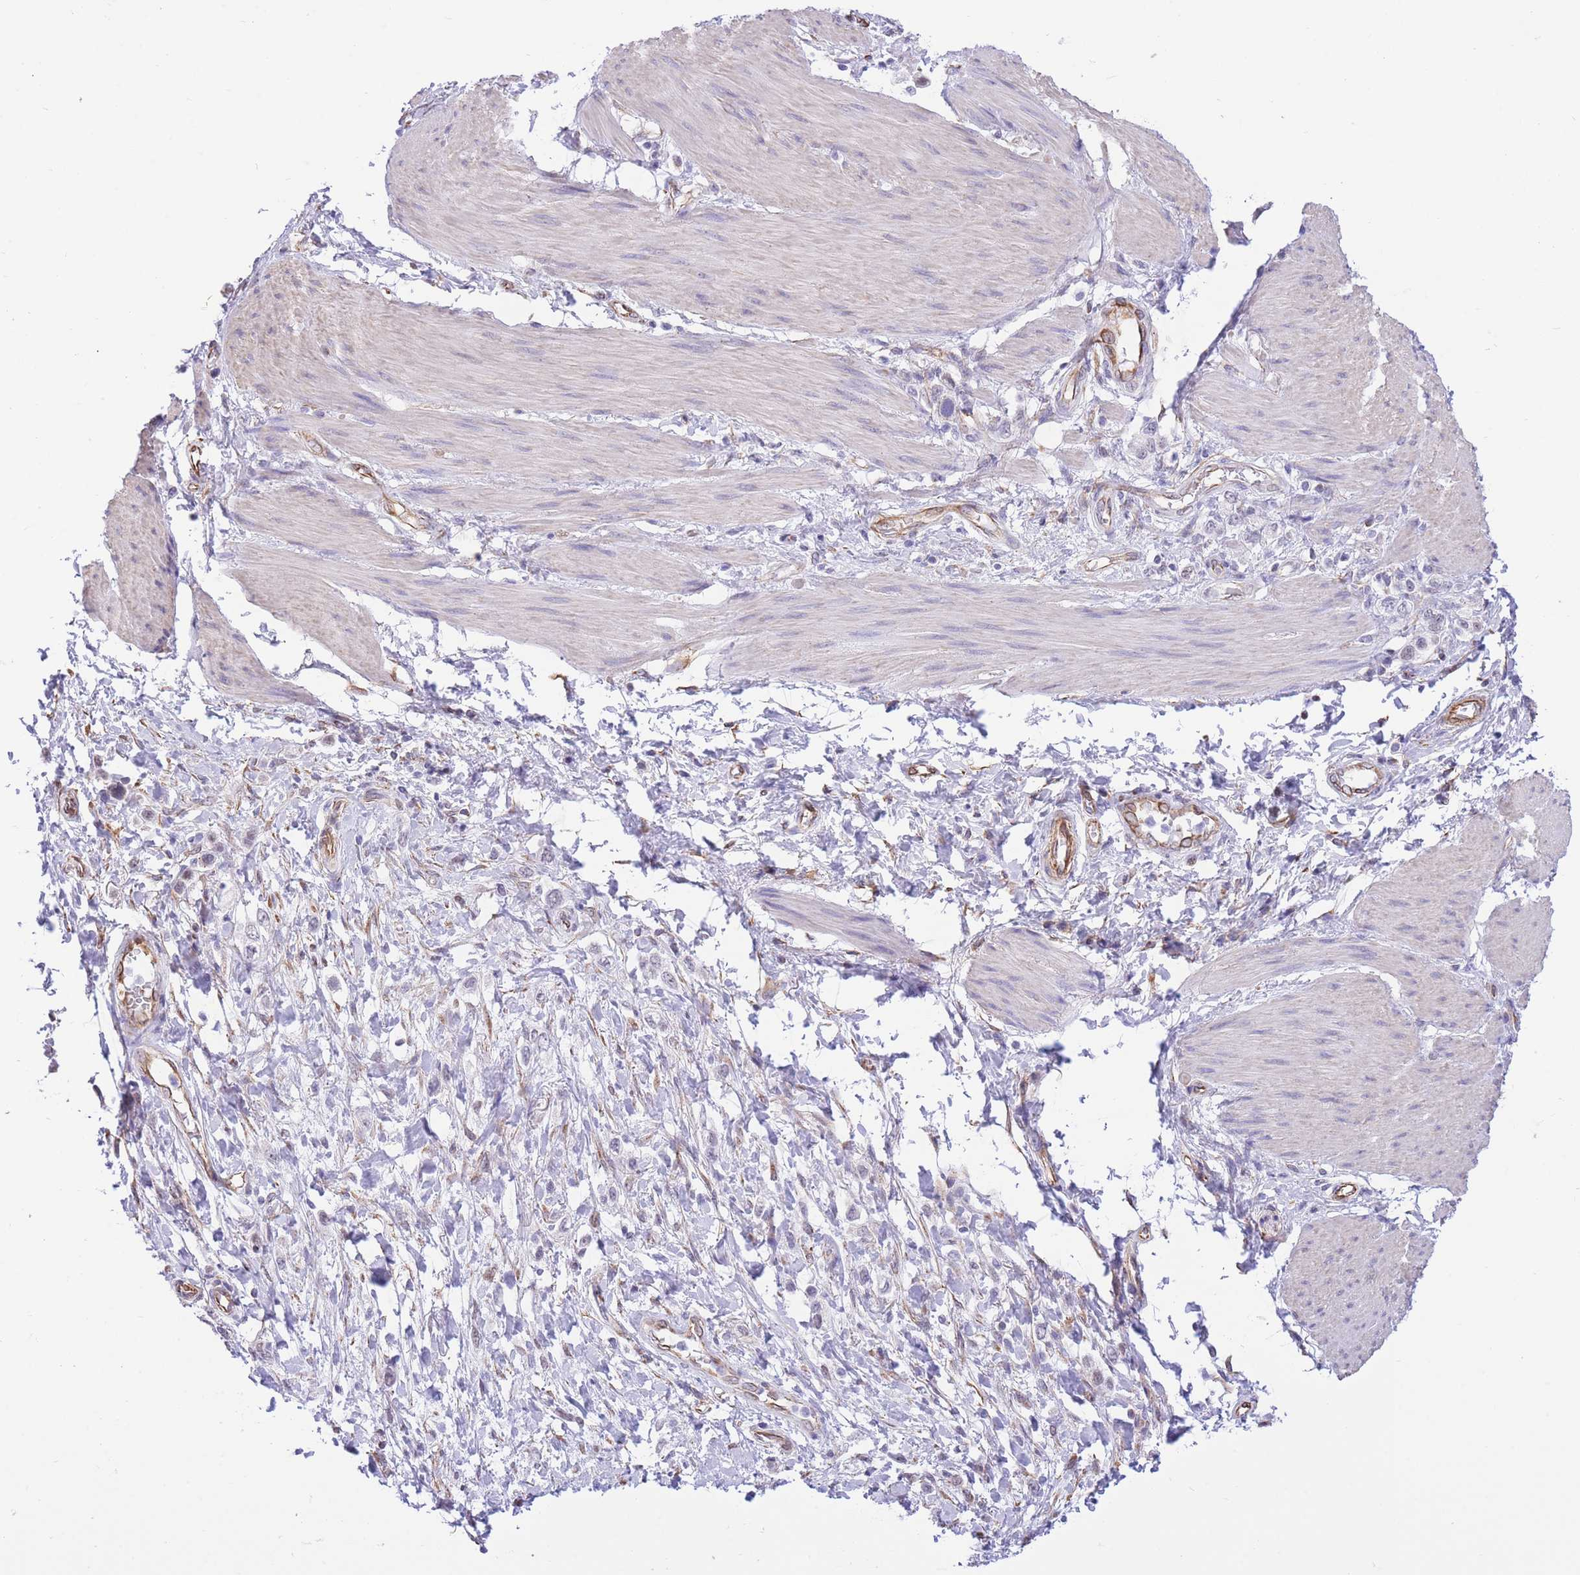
{"staining": {"intensity": "negative", "quantity": "none", "location": "none"}, "tissue": "stomach cancer", "cell_type": "Tumor cells", "image_type": "cancer", "snomed": [{"axis": "morphology", "description": "Adenocarcinoma, NOS"}, {"axis": "topography", "description": "Stomach"}], "caption": "A micrograph of stomach adenocarcinoma stained for a protein exhibits no brown staining in tumor cells. (Stains: DAB IHC with hematoxylin counter stain, Microscopy: brightfield microscopy at high magnification).", "gene": "PSG8", "patient": {"sex": "female", "age": 65}}